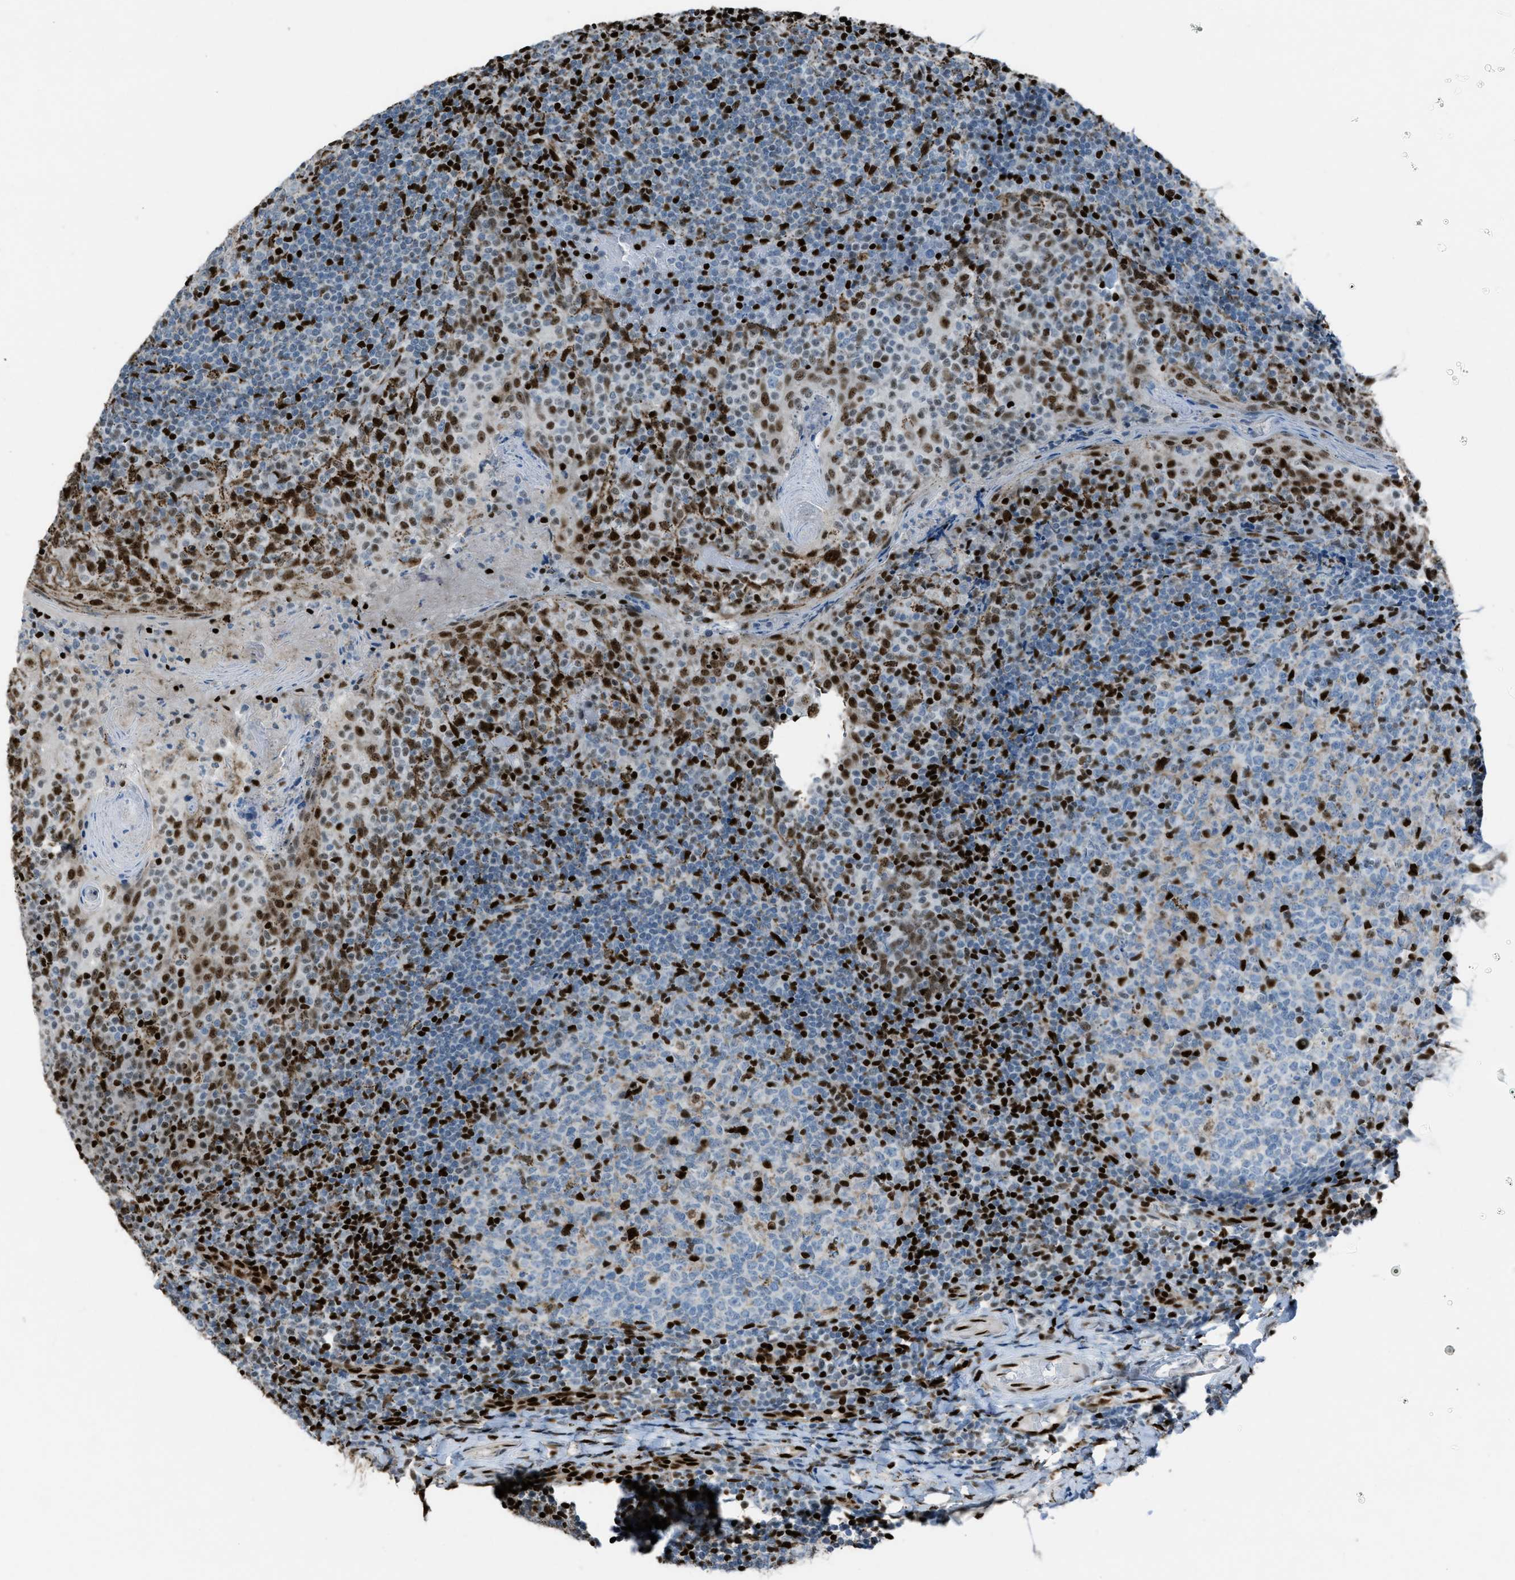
{"staining": {"intensity": "strong", "quantity": "<25%", "location": "nuclear"}, "tissue": "tonsil", "cell_type": "Germinal center cells", "image_type": "normal", "snomed": [{"axis": "morphology", "description": "Normal tissue, NOS"}, {"axis": "topography", "description": "Tonsil"}], "caption": "This histopathology image shows IHC staining of normal tonsil, with medium strong nuclear expression in approximately <25% of germinal center cells.", "gene": "SLFN5", "patient": {"sex": "female", "age": 19}}